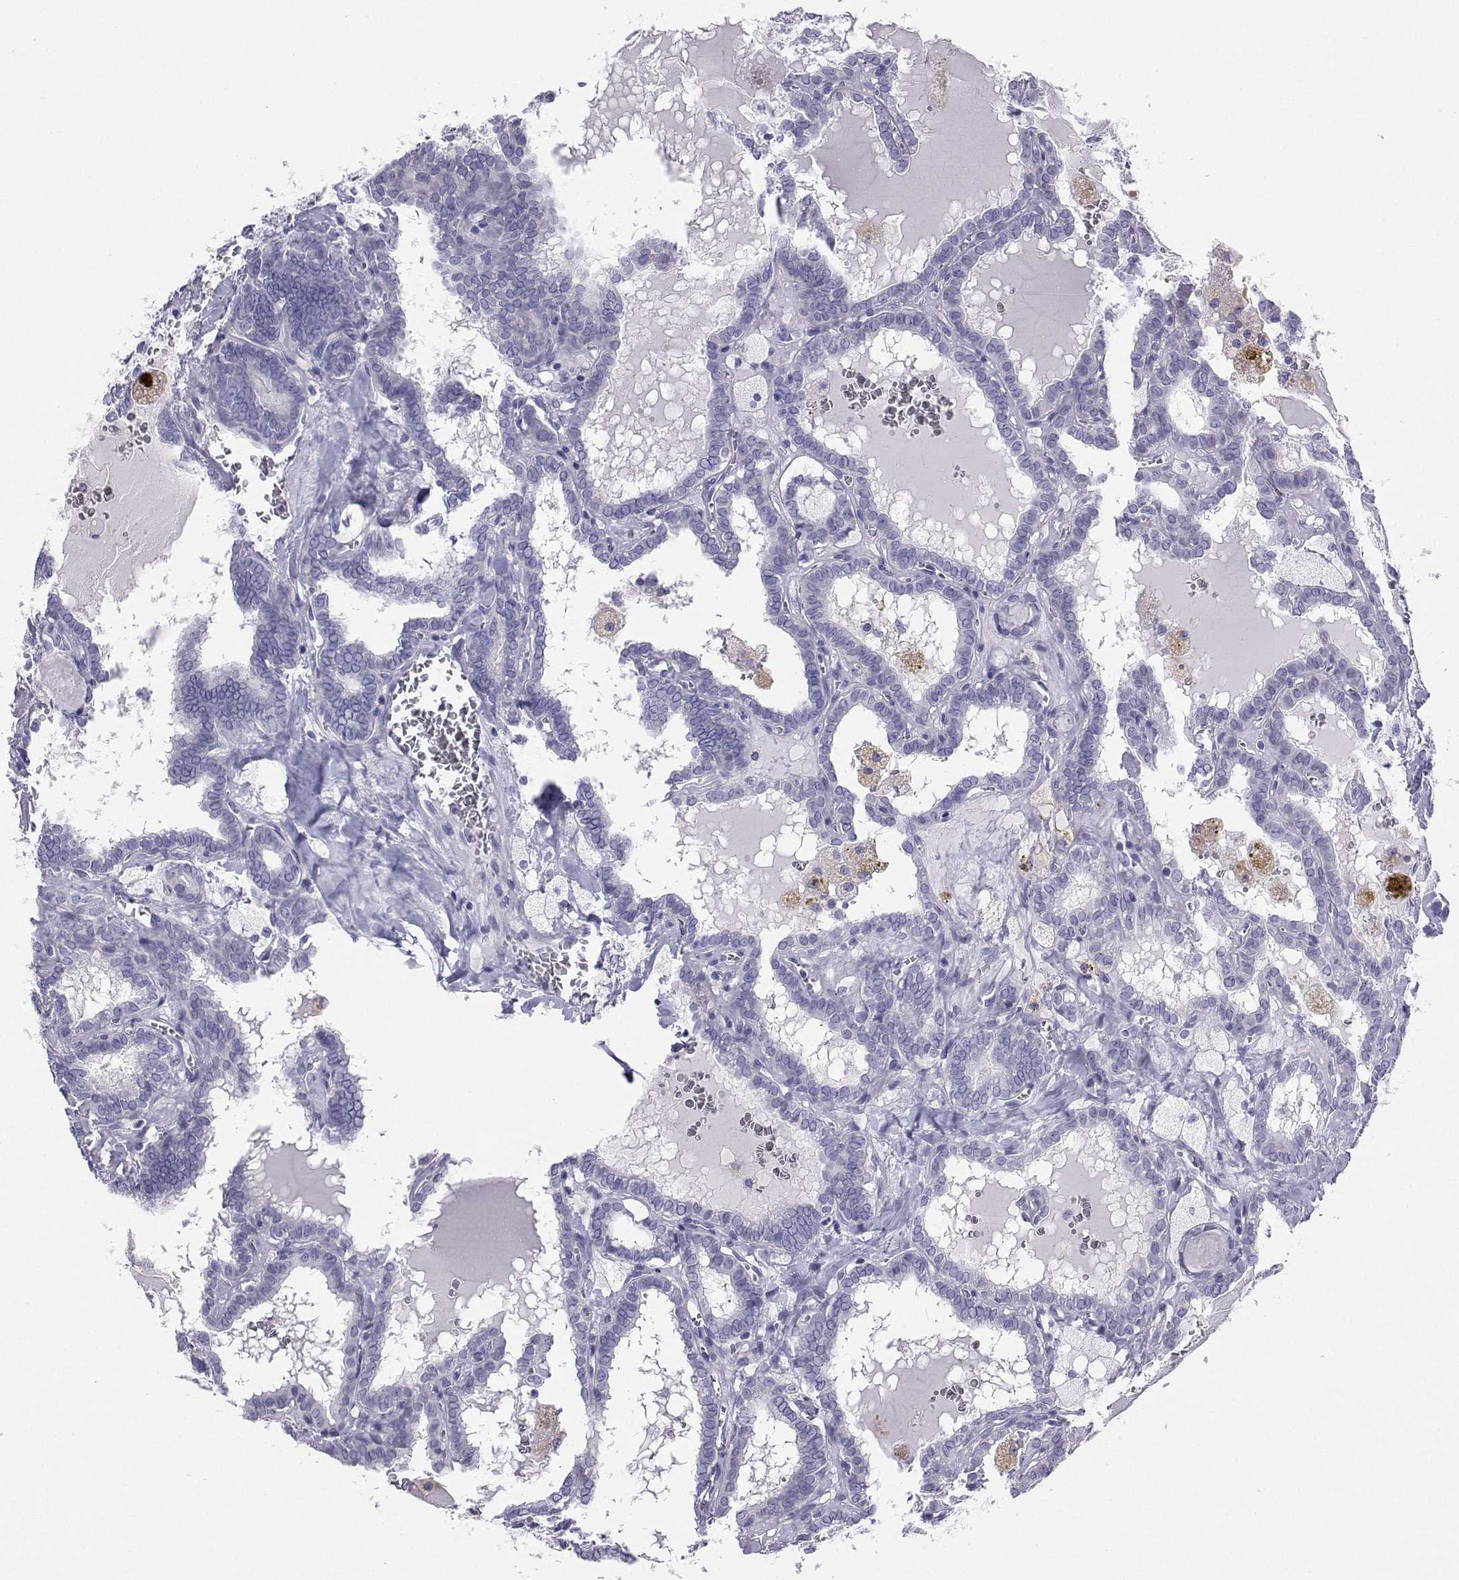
{"staining": {"intensity": "negative", "quantity": "none", "location": "none"}, "tissue": "thyroid cancer", "cell_type": "Tumor cells", "image_type": "cancer", "snomed": [{"axis": "morphology", "description": "Papillary adenocarcinoma, NOS"}, {"axis": "topography", "description": "Thyroid gland"}], "caption": "Immunohistochemistry (IHC) image of neoplastic tissue: thyroid cancer (papillary adenocarcinoma) stained with DAB (3,3'-diaminobenzidine) displays no significant protein positivity in tumor cells.", "gene": "PLIN4", "patient": {"sex": "female", "age": 39}}